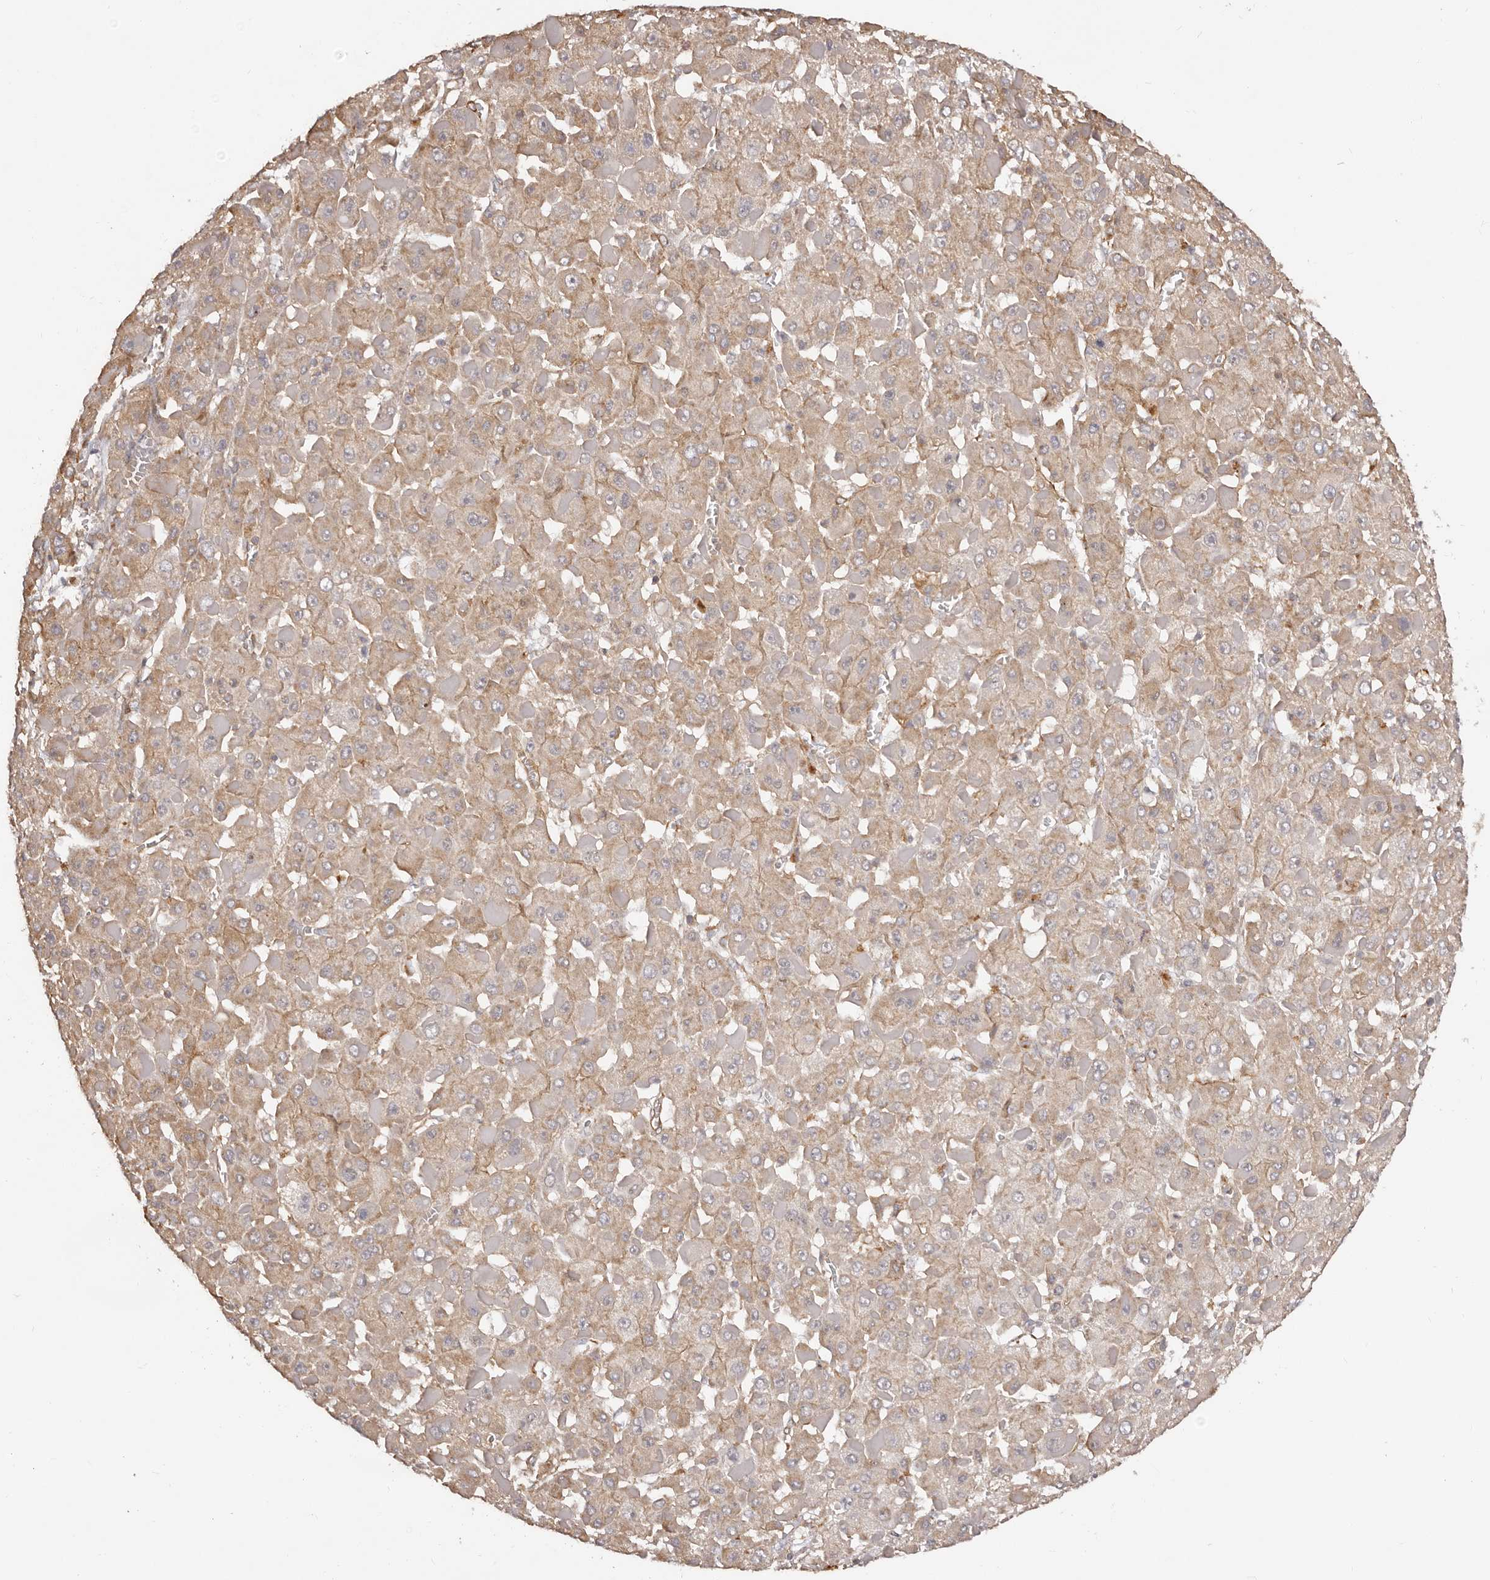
{"staining": {"intensity": "weak", "quantity": ">75%", "location": "cytoplasmic/membranous"}, "tissue": "liver cancer", "cell_type": "Tumor cells", "image_type": "cancer", "snomed": [{"axis": "morphology", "description": "Carcinoma, Hepatocellular, NOS"}, {"axis": "topography", "description": "Liver"}], "caption": "The micrograph displays immunohistochemical staining of hepatocellular carcinoma (liver). There is weak cytoplasmic/membranous positivity is seen in approximately >75% of tumor cells.", "gene": "RPS6", "patient": {"sex": "female", "age": 73}}